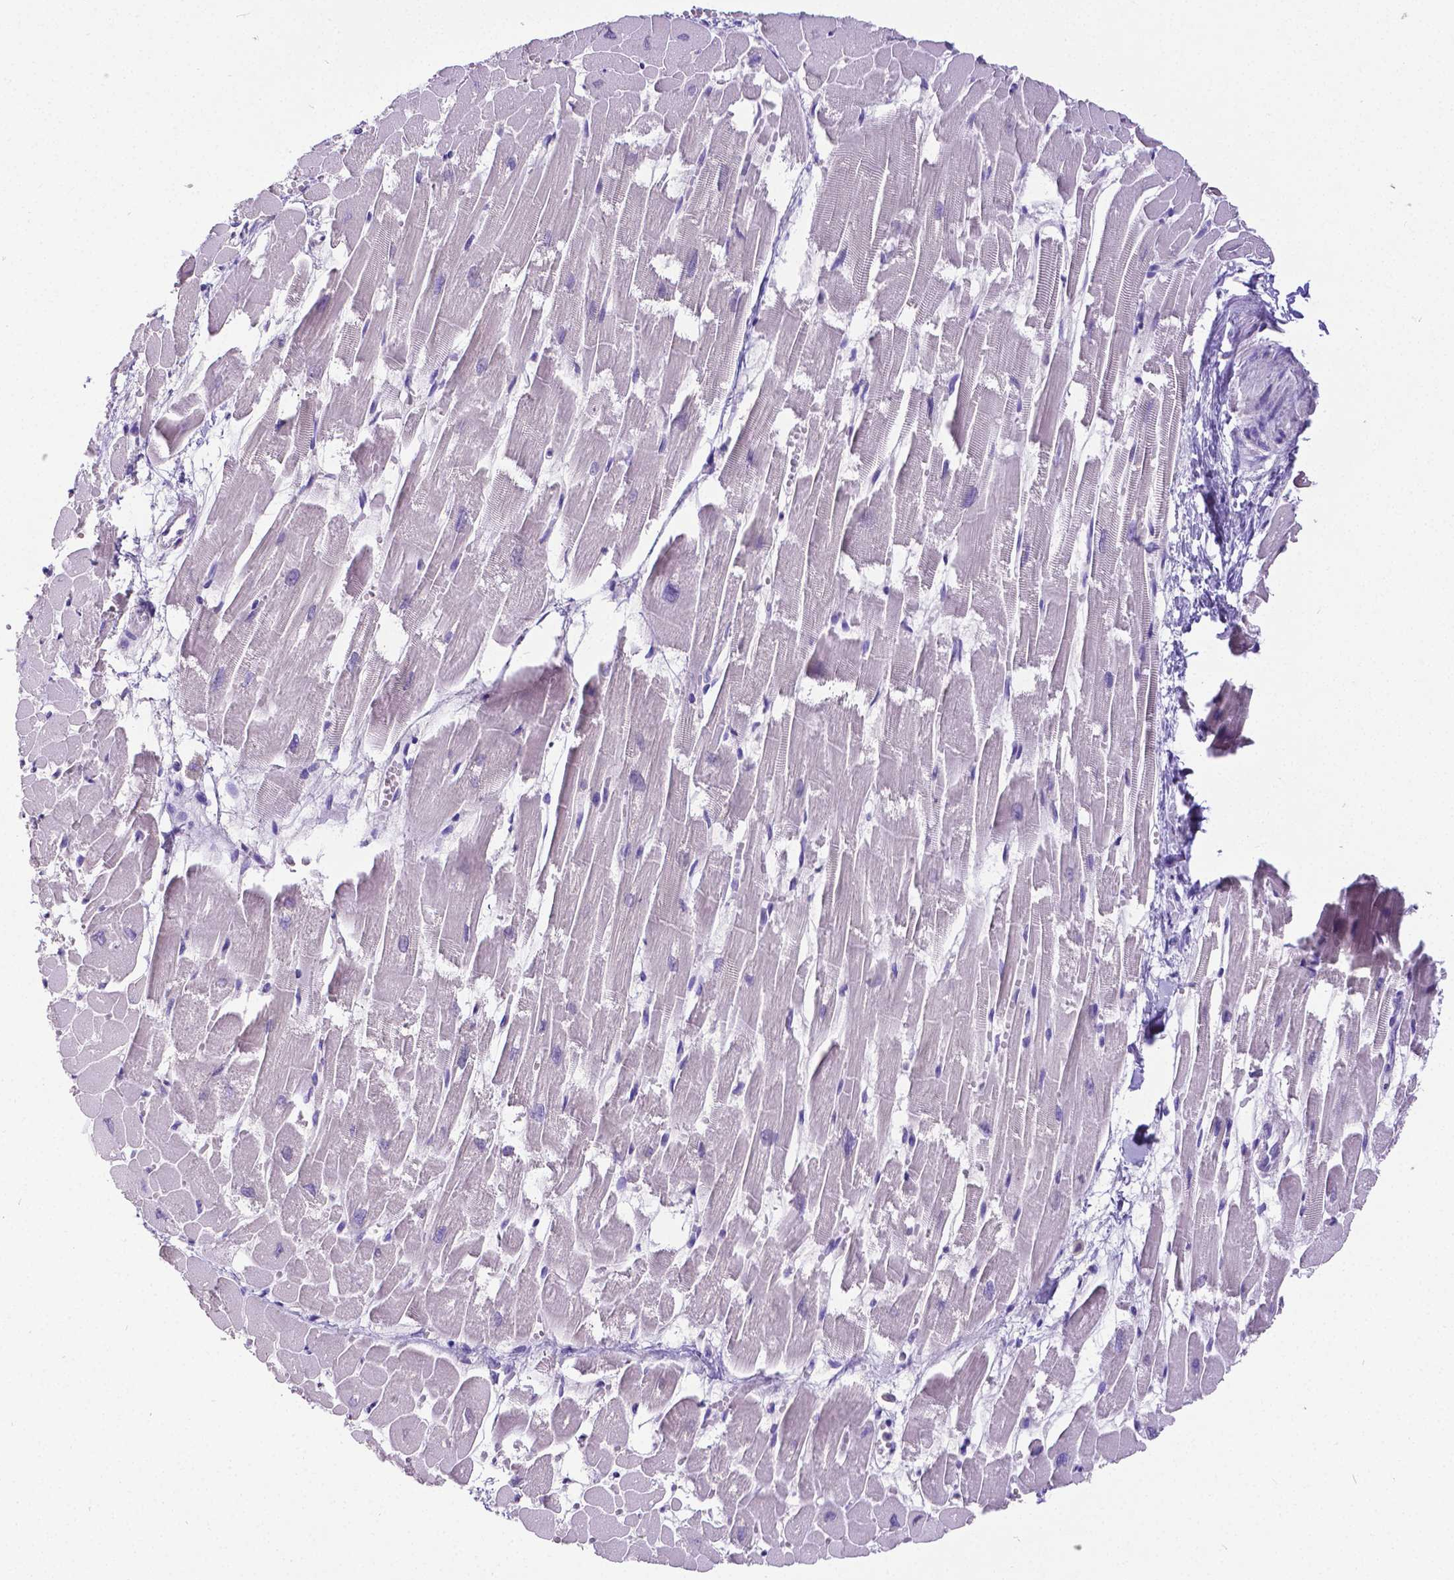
{"staining": {"intensity": "negative", "quantity": "none", "location": "none"}, "tissue": "heart muscle", "cell_type": "Cardiomyocytes", "image_type": "normal", "snomed": [{"axis": "morphology", "description": "Normal tissue, NOS"}, {"axis": "topography", "description": "Heart"}], "caption": "IHC micrograph of benign heart muscle: heart muscle stained with DAB (3,3'-diaminobenzidine) demonstrates no significant protein expression in cardiomyocytes.", "gene": "SATB2", "patient": {"sex": "female", "age": 52}}